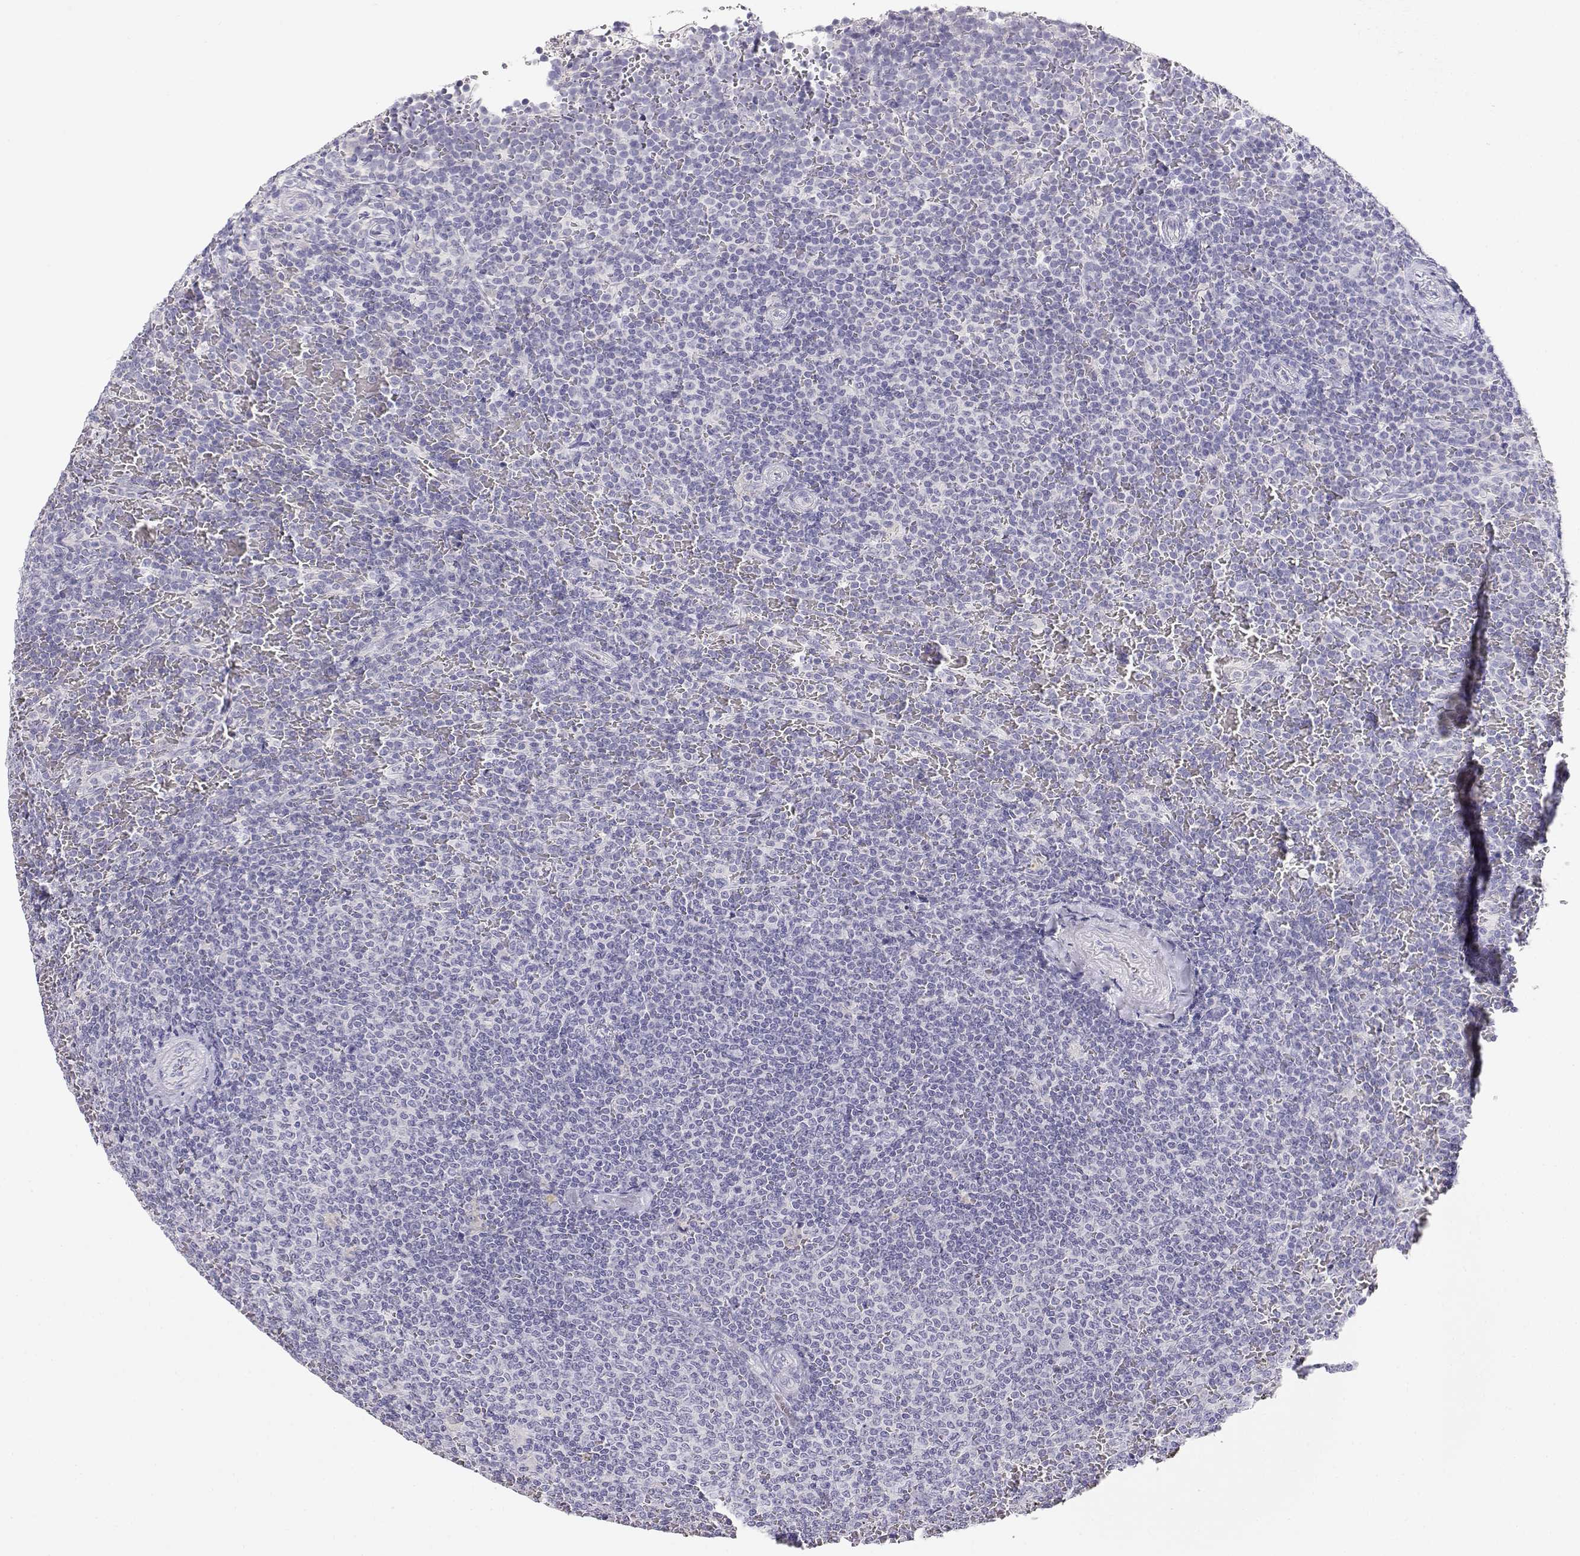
{"staining": {"intensity": "negative", "quantity": "none", "location": "none"}, "tissue": "lymphoma", "cell_type": "Tumor cells", "image_type": "cancer", "snomed": [{"axis": "morphology", "description": "Malignant lymphoma, non-Hodgkin's type, Low grade"}, {"axis": "topography", "description": "Spleen"}], "caption": "Low-grade malignant lymphoma, non-Hodgkin's type stained for a protein using IHC displays no positivity tumor cells.", "gene": "GPR174", "patient": {"sex": "female", "age": 77}}